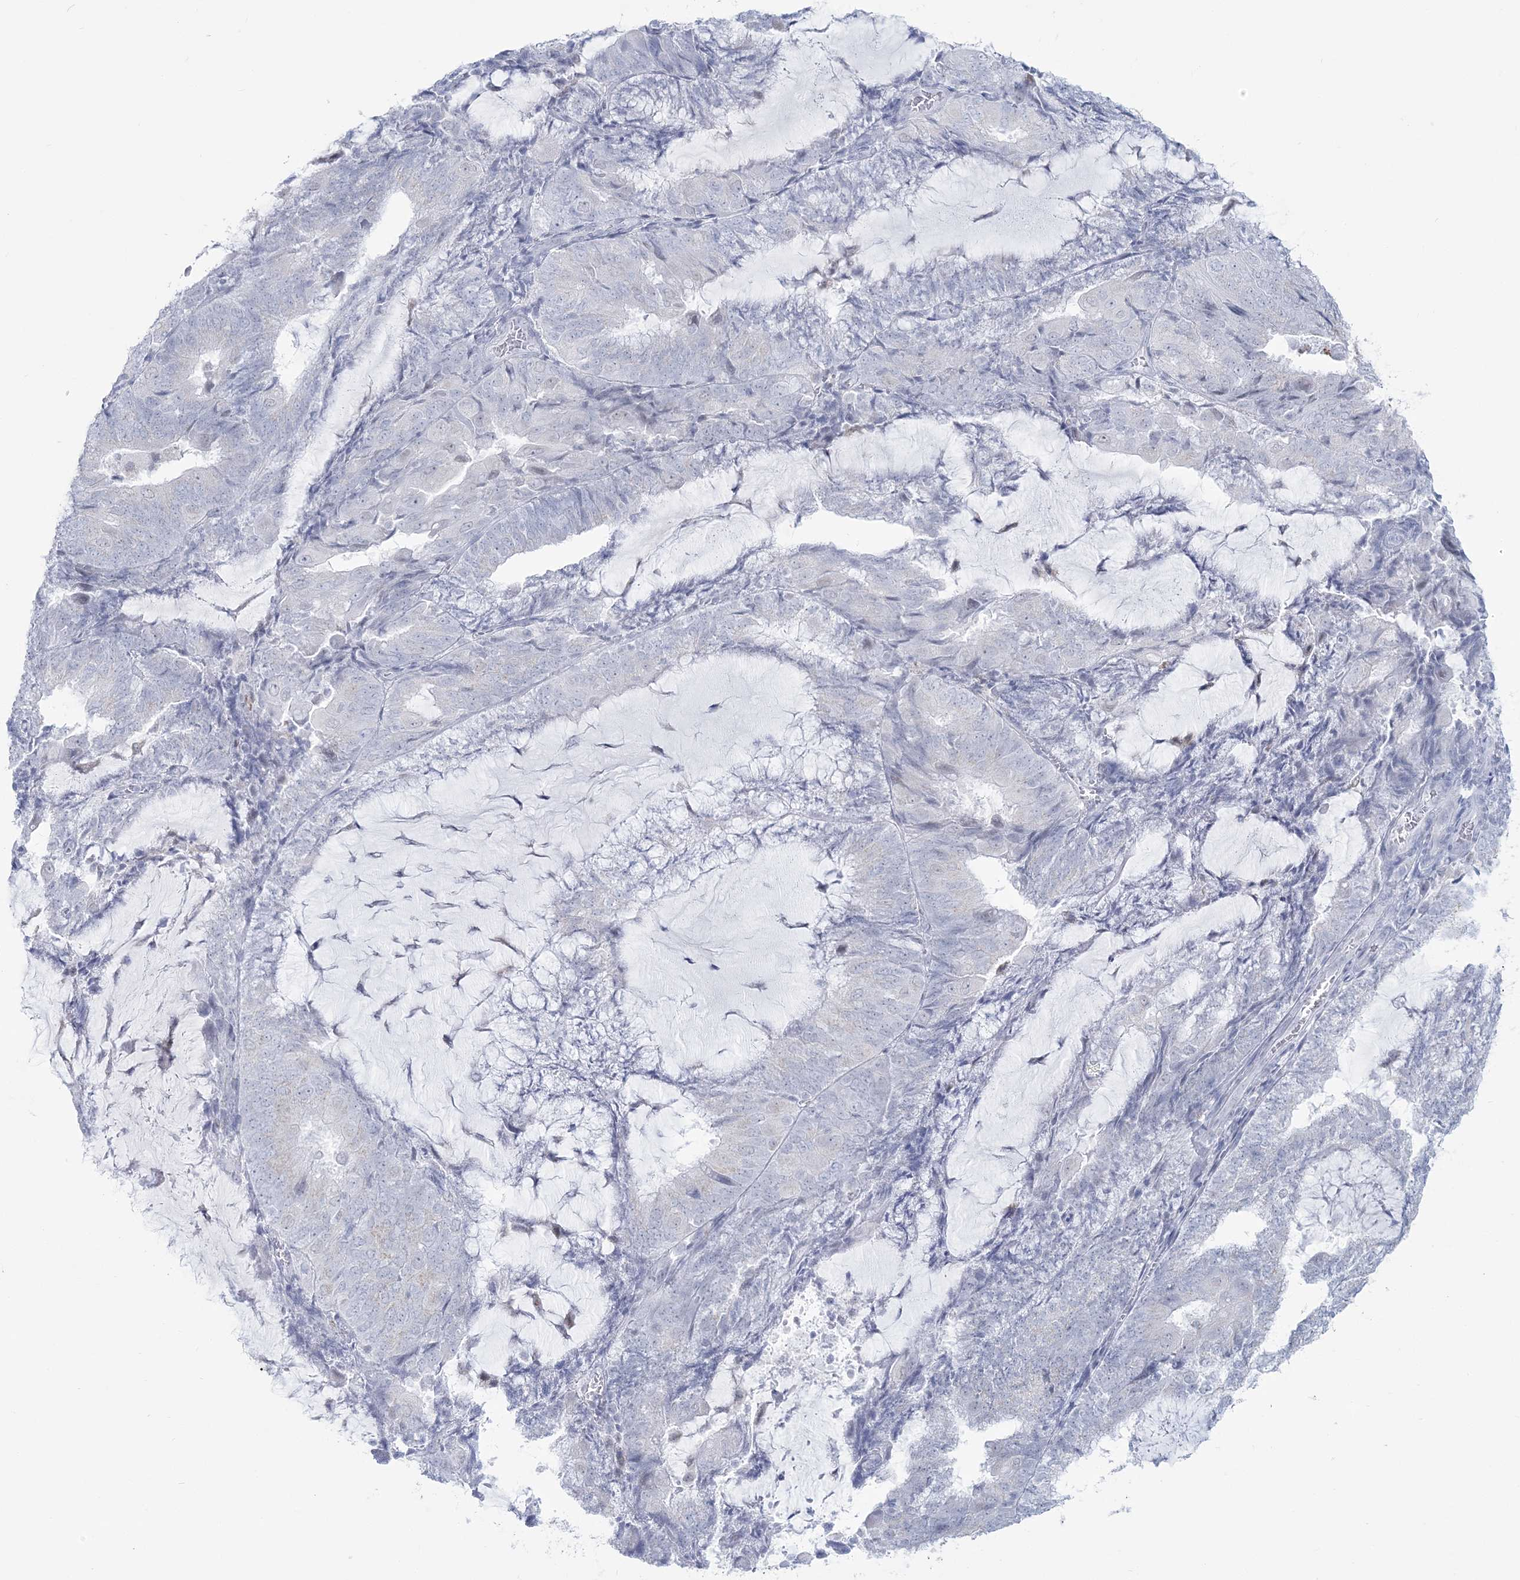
{"staining": {"intensity": "negative", "quantity": "none", "location": "none"}, "tissue": "endometrial cancer", "cell_type": "Tumor cells", "image_type": "cancer", "snomed": [{"axis": "morphology", "description": "Adenocarcinoma, NOS"}, {"axis": "topography", "description": "Endometrium"}], "caption": "Immunohistochemistry (IHC) micrograph of adenocarcinoma (endometrial) stained for a protein (brown), which exhibits no positivity in tumor cells. (DAB immunohistochemistry (IHC) visualized using brightfield microscopy, high magnification).", "gene": "ZNF843", "patient": {"sex": "female", "age": 81}}